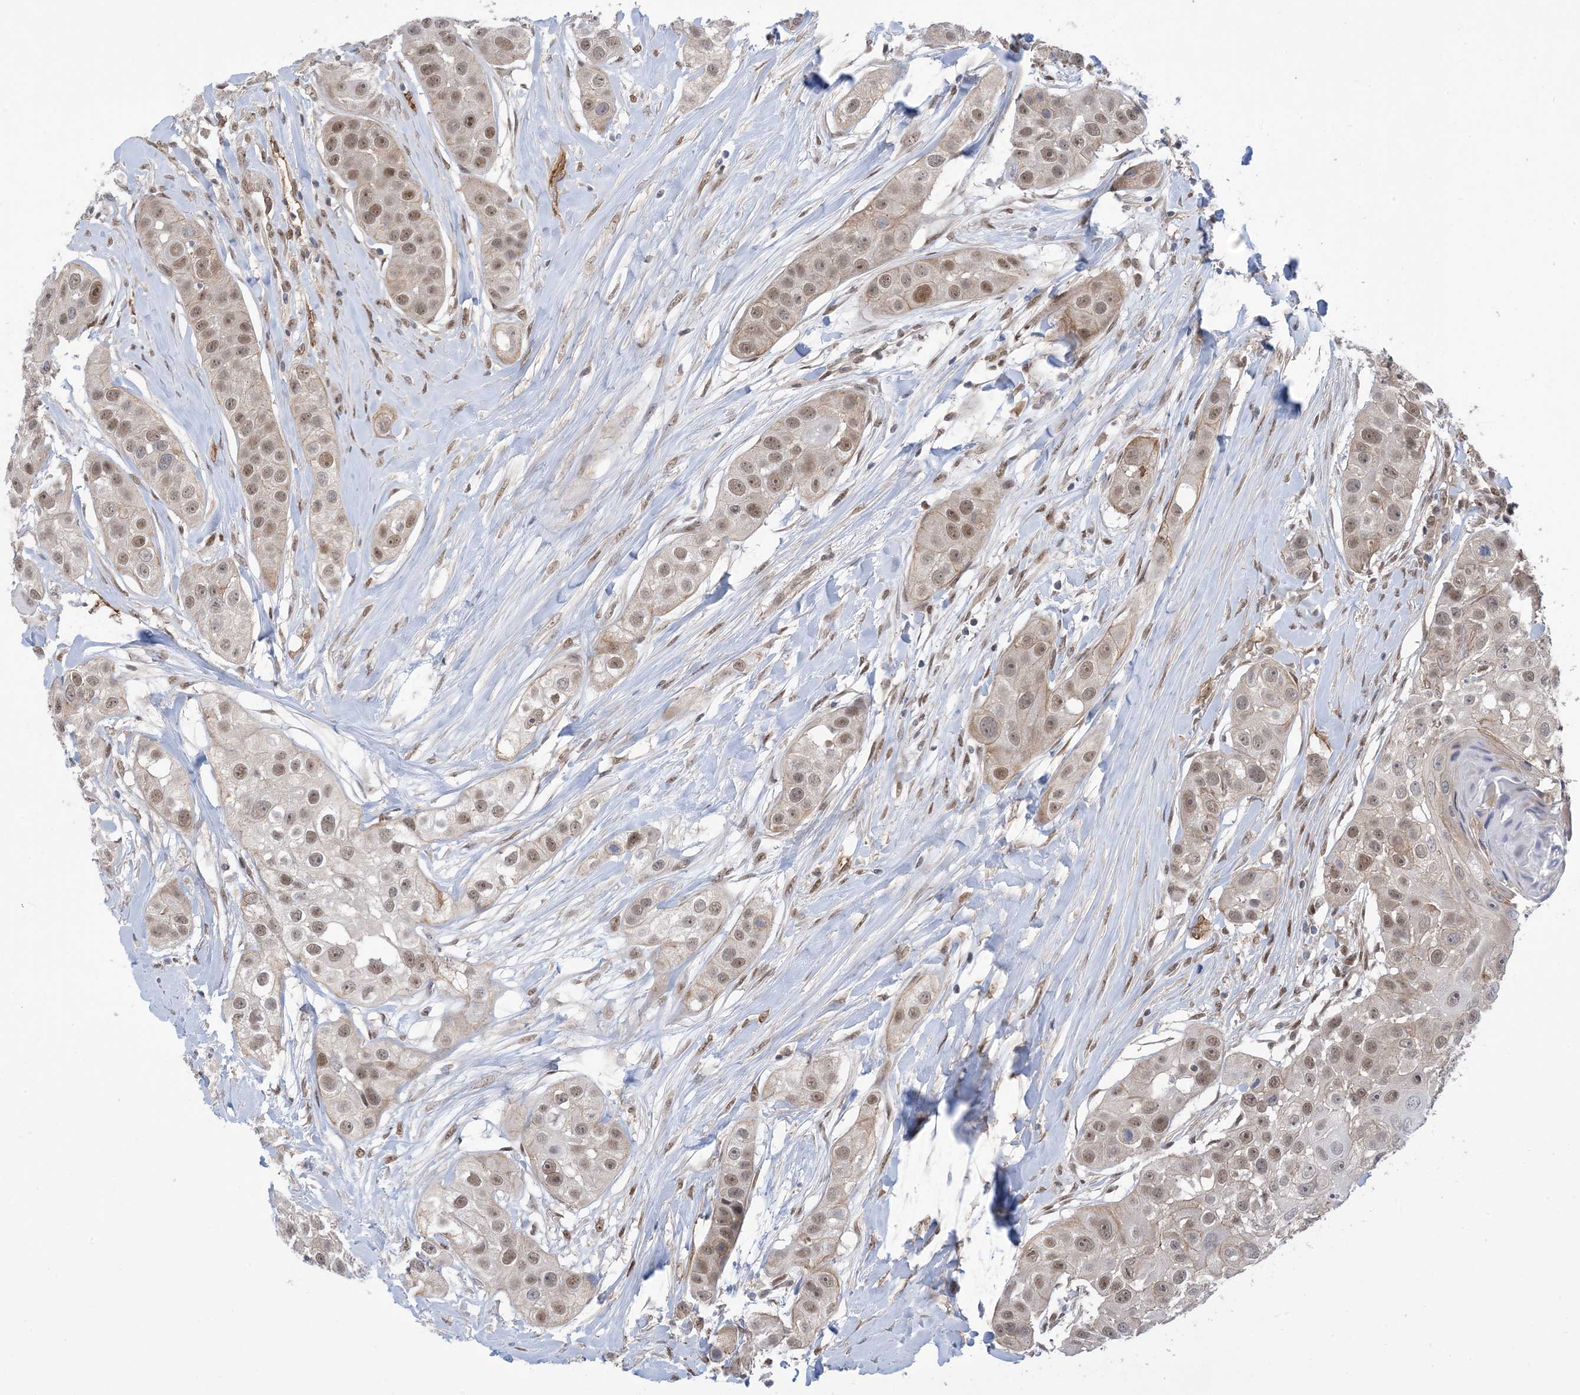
{"staining": {"intensity": "moderate", "quantity": ">75%", "location": "nuclear"}, "tissue": "head and neck cancer", "cell_type": "Tumor cells", "image_type": "cancer", "snomed": [{"axis": "morphology", "description": "Normal tissue, NOS"}, {"axis": "morphology", "description": "Squamous cell carcinoma, NOS"}, {"axis": "topography", "description": "Skeletal muscle"}, {"axis": "topography", "description": "Head-Neck"}], "caption": "IHC image of neoplastic tissue: human squamous cell carcinoma (head and neck) stained using immunohistochemistry exhibits medium levels of moderate protein expression localized specifically in the nuclear of tumor cells, appearing as a nuclear brown color.", "gene": "ZNF8", "patient": {"sex": "male", "age": 51}}